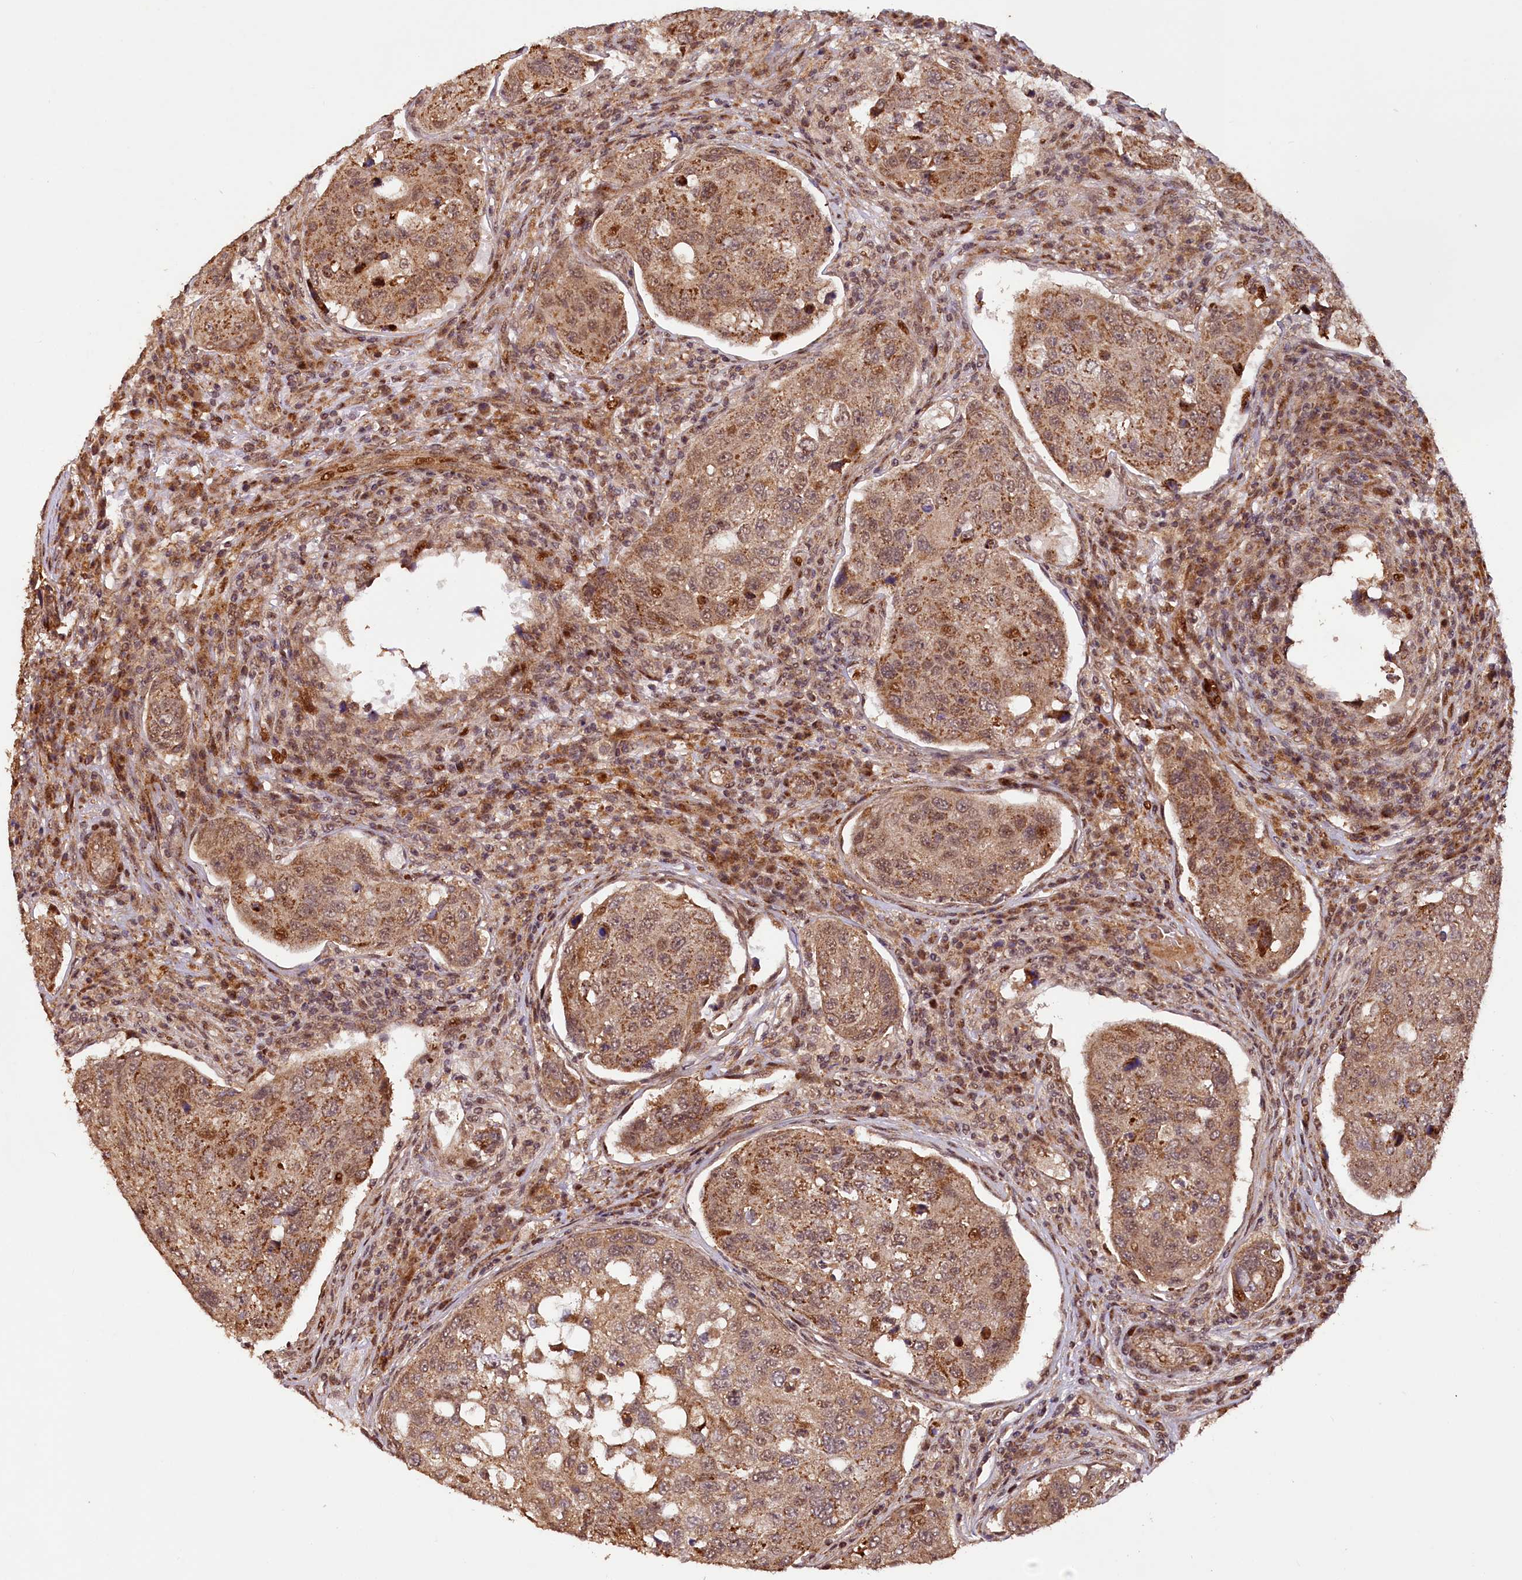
{"staining": {"intensity": "moderate", "quantity": ">75%", "location": "cytoplasmic/membranous"}, "tissue": "urothelial cancer", "cell_type": "Tumor cells", "image_type": "cancer", "snomed": [{"axis": "morphology", "description": "Urothelial carcinoma, High grade"}, {"axis": "topography", "description": "Lymph node"}, {"axis": "topography", "description": "Urinary bladder"}], "caption": "Moderate cytoplasmic/membranous positivity is appreciated in about >75% of tumor cells in urothelial cancer. Using DAB (3,3'-diaminobenzidine) (brown) and hematoxylin (blue) stains, captured at high magnification using brightfield microscopy.", "gene": "SHPRH", "patient": {"sex": "male", "age": 51}}